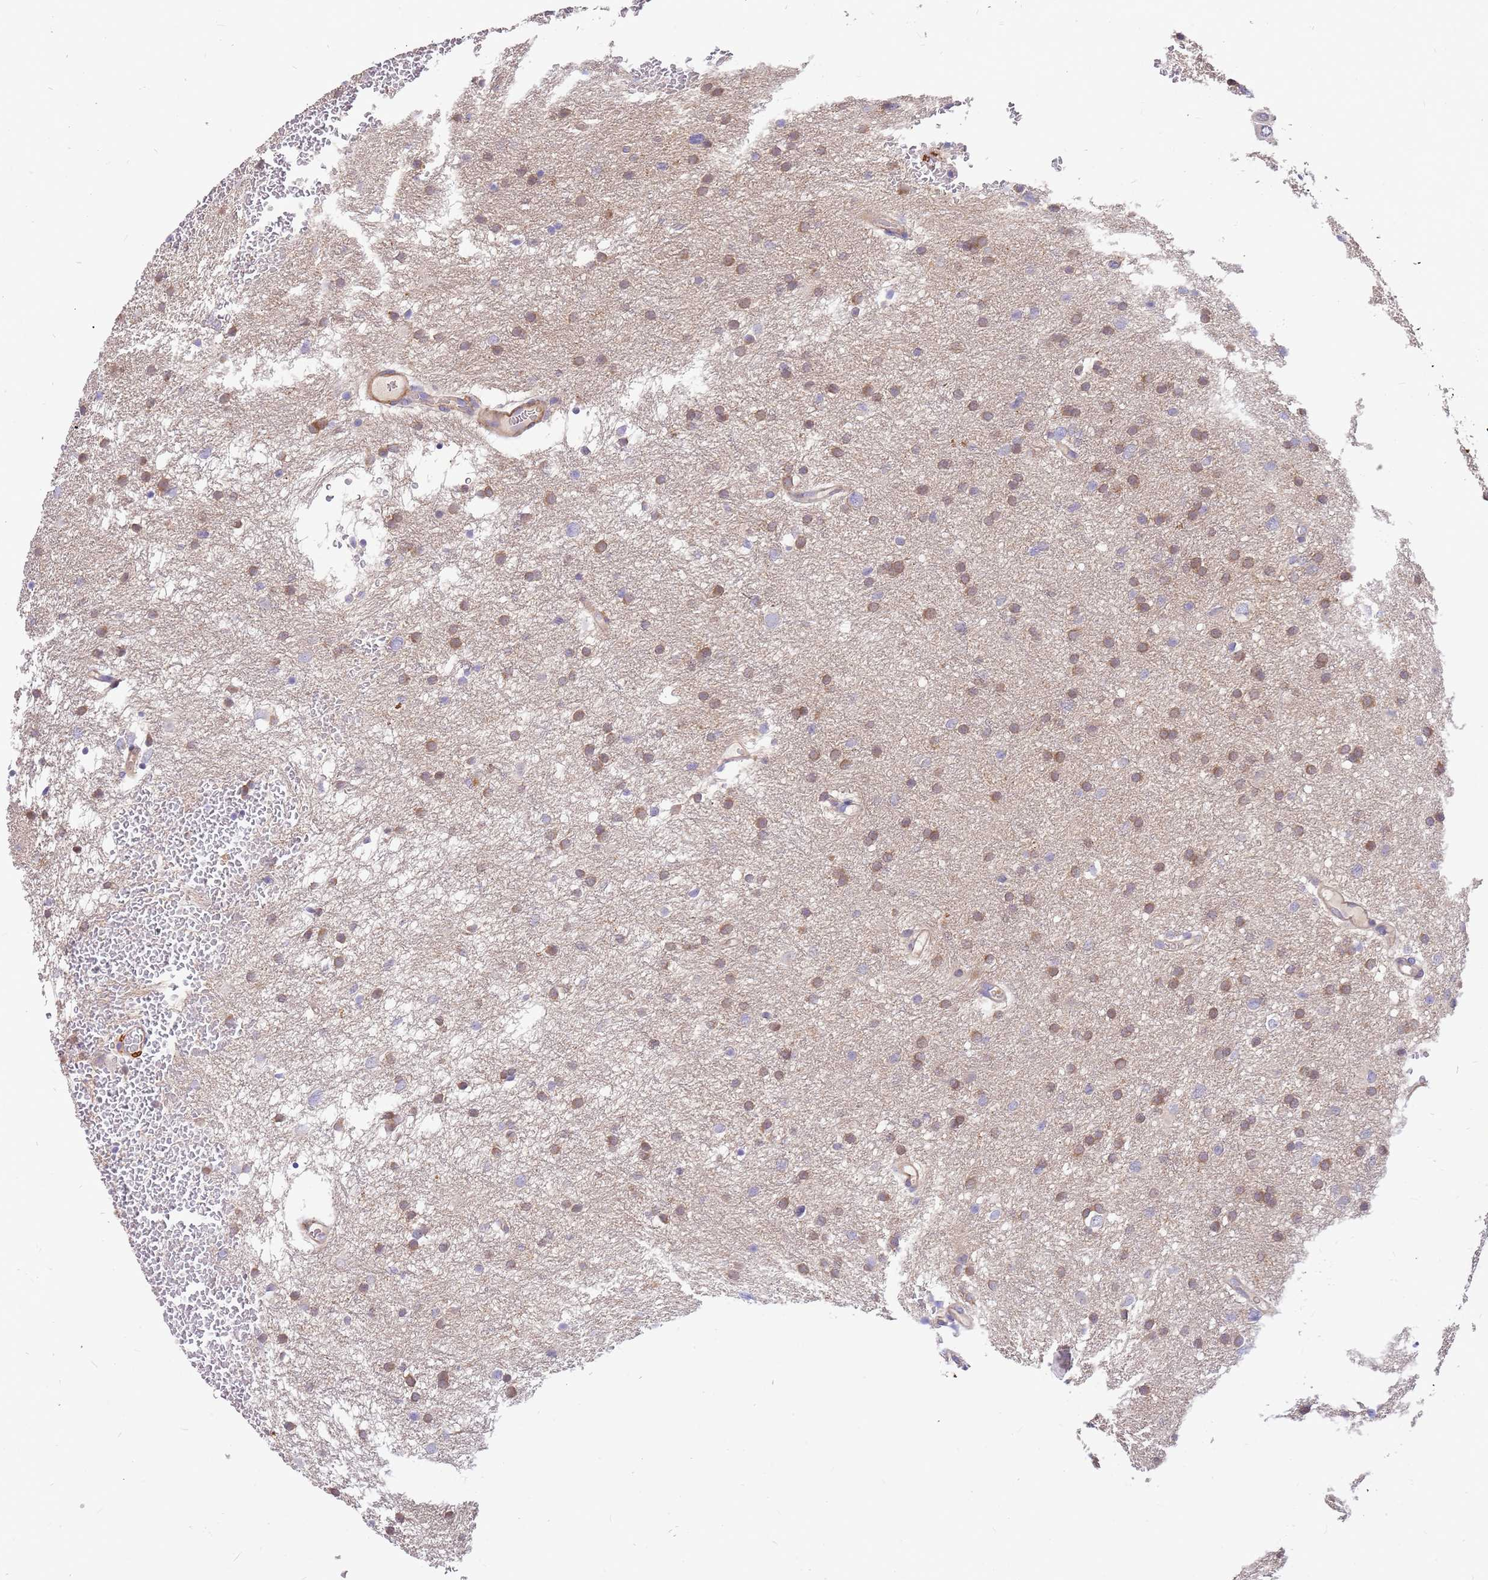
{"staining": {"intensity": "moderate", "quantity": ">75%", "location": "cytoplasmic/membranous"}, "tissue": "glioma", "cell_type": "Tumor cells", "image_type": "cancer", "snomed": [{"axis": "morphology", "description": "Glioma, malignant, High grade"}, {"axis": "topography", "description": "Cerebral cortex"}], "caption": "Protein analysis of high-grade glioma (malignant) tissue reveals moderate cytoplasmic/membranous expression in approximately >75% of tumor cells. The staining is performed using DAB brown chromogen to label protein expression. The nuclei are counter-stained blue using hematoxylin.", "gene": "MVD", "patient": {"sex": "female", "age": 36}}